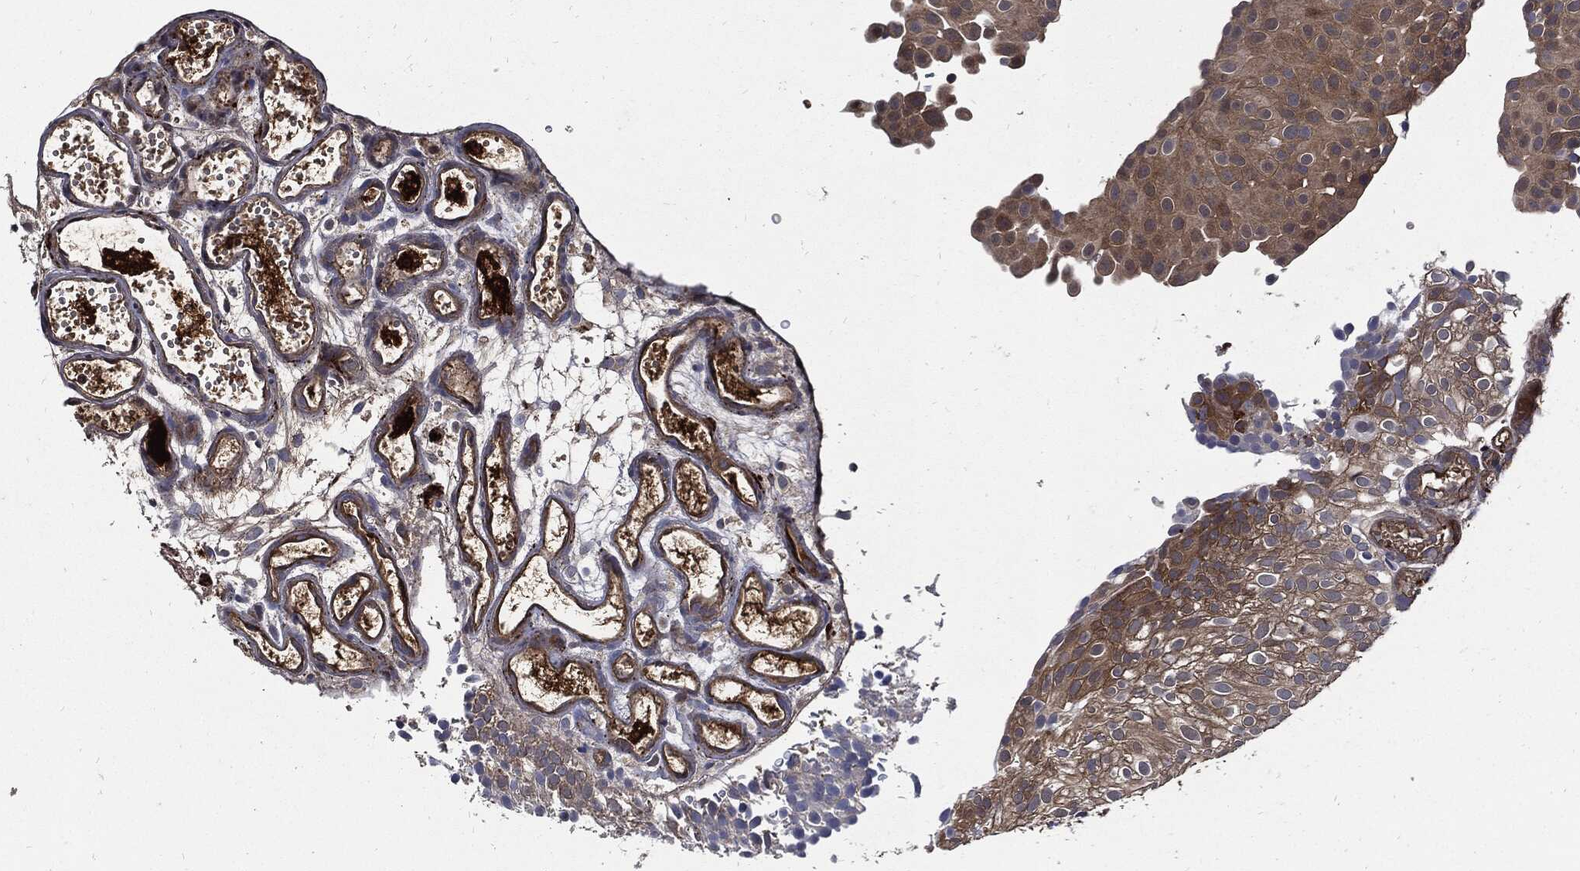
{"staining": {"intensity": "moderate", "quantity": ">75%", "location": "cytoplasmic/membranous"}, "tissue": "urothelial cancer", "cell_type": "Tumor cells", "image_type": "cancer", "snomed": [{"axis": "morphology", "description": "Urothelial carcinoma, Low grade"}, {"axis": "topography", "description": "Urinary bladder"}], "caption": "The immunohistochemical stain shows moderate cytoplasmic/membranous positivity in tumor cells of low-grade urothelial carcinoma tissue.", "gene": "CLU", "patient": {"sex": "male", "age": 78}}